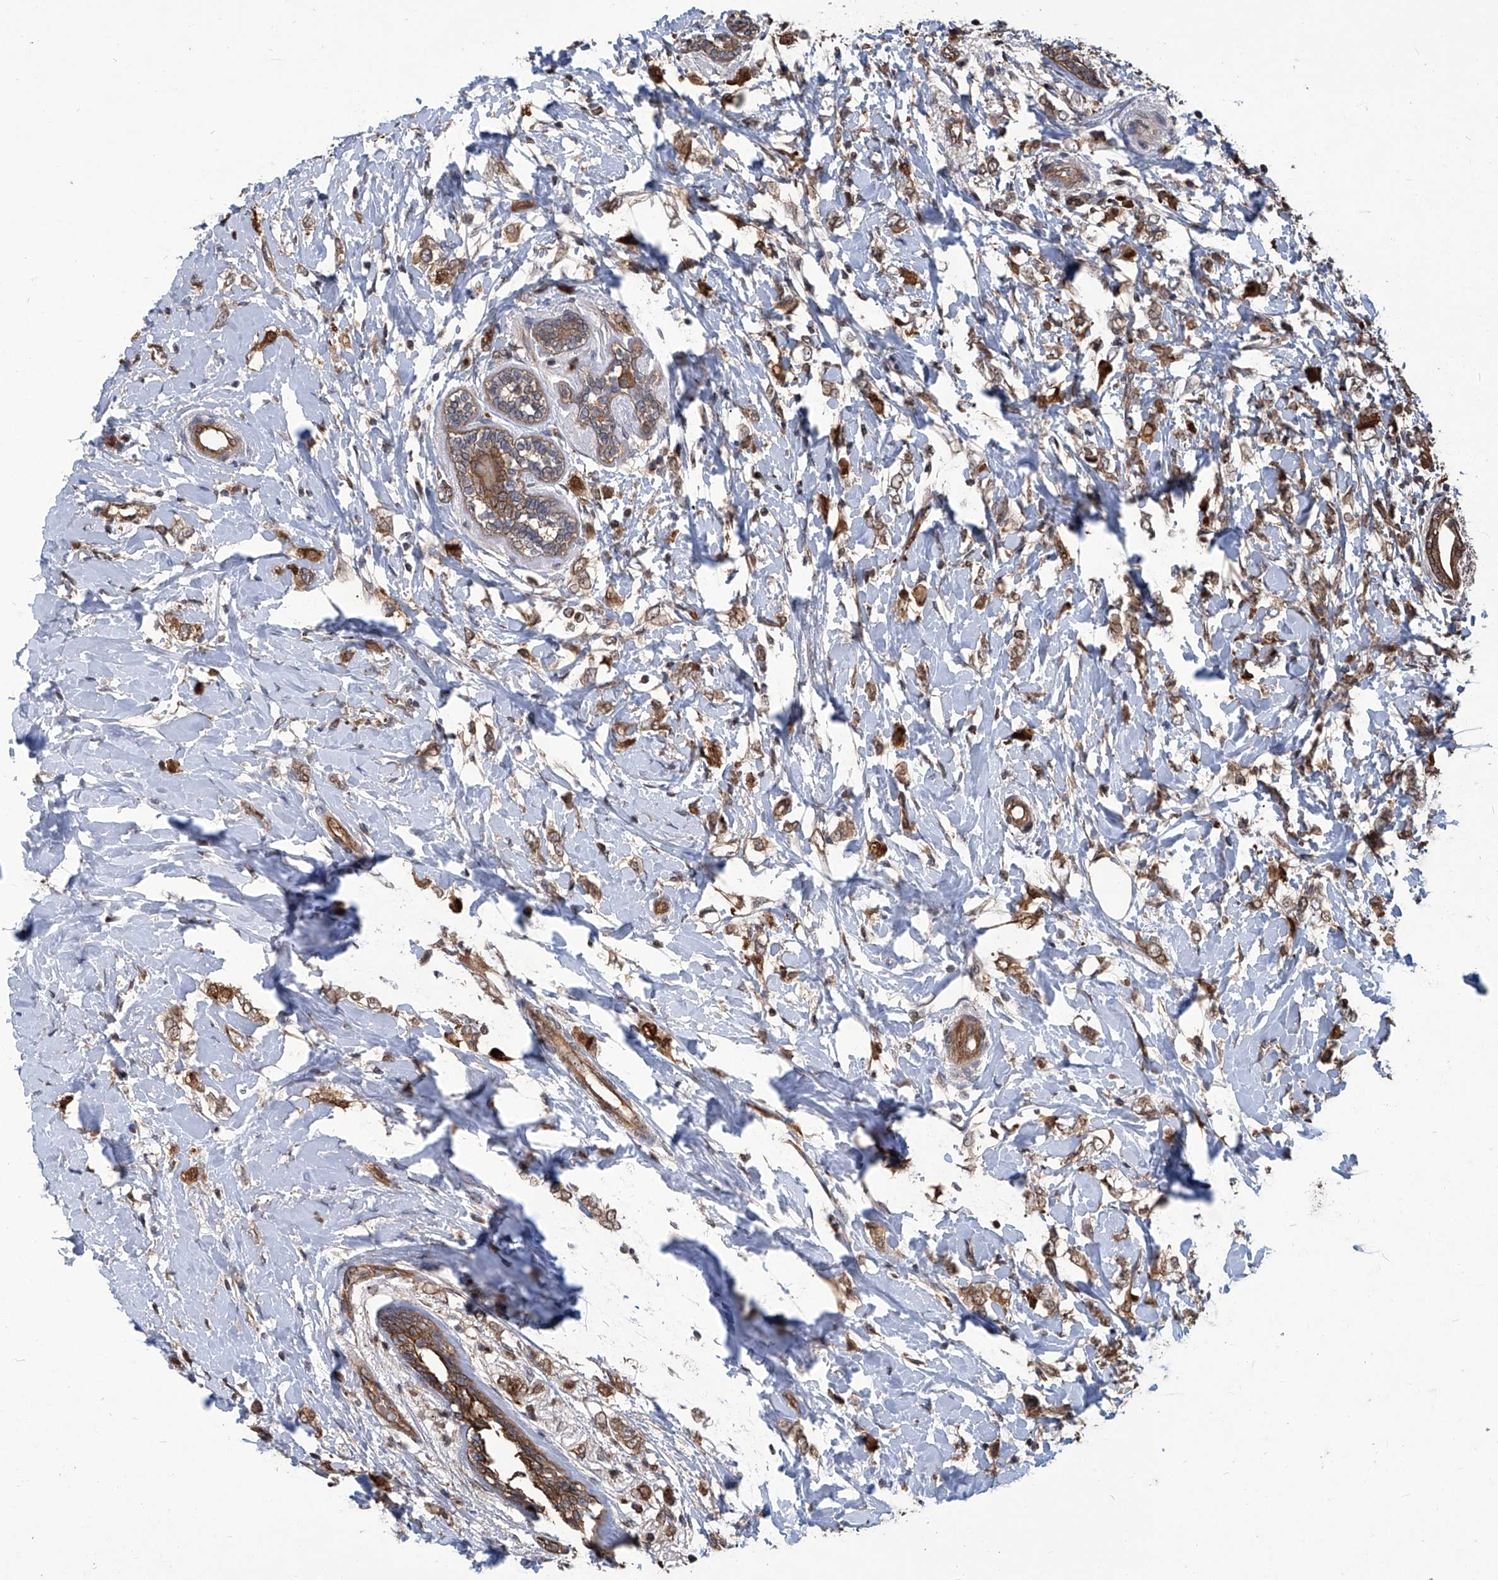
{"staining": {"intensity": "moderate", "quantity": ">75%", "location": "cytoplasmic/membranous"}, "tissue": "breast cancer", "cell_type": "Tumor cells", "image_type": "cancer", "snomed": [{"axis": "morphology", "description": "Normal tissue, NOS"}, {"axis": "morphology", "description": "Lobular carcinoma"}, {"axis": "topography", "description": "Breast"}], "caption": "This is a micrograph of immunohistochemistry (IHC) staining of breast cancer (lobular carcinoma), which shows moderate staining in the cytoplasmic/membranous of tumor cells.", "gene": "PSMB1", "patient": {"sex": "female", "age": 47}}